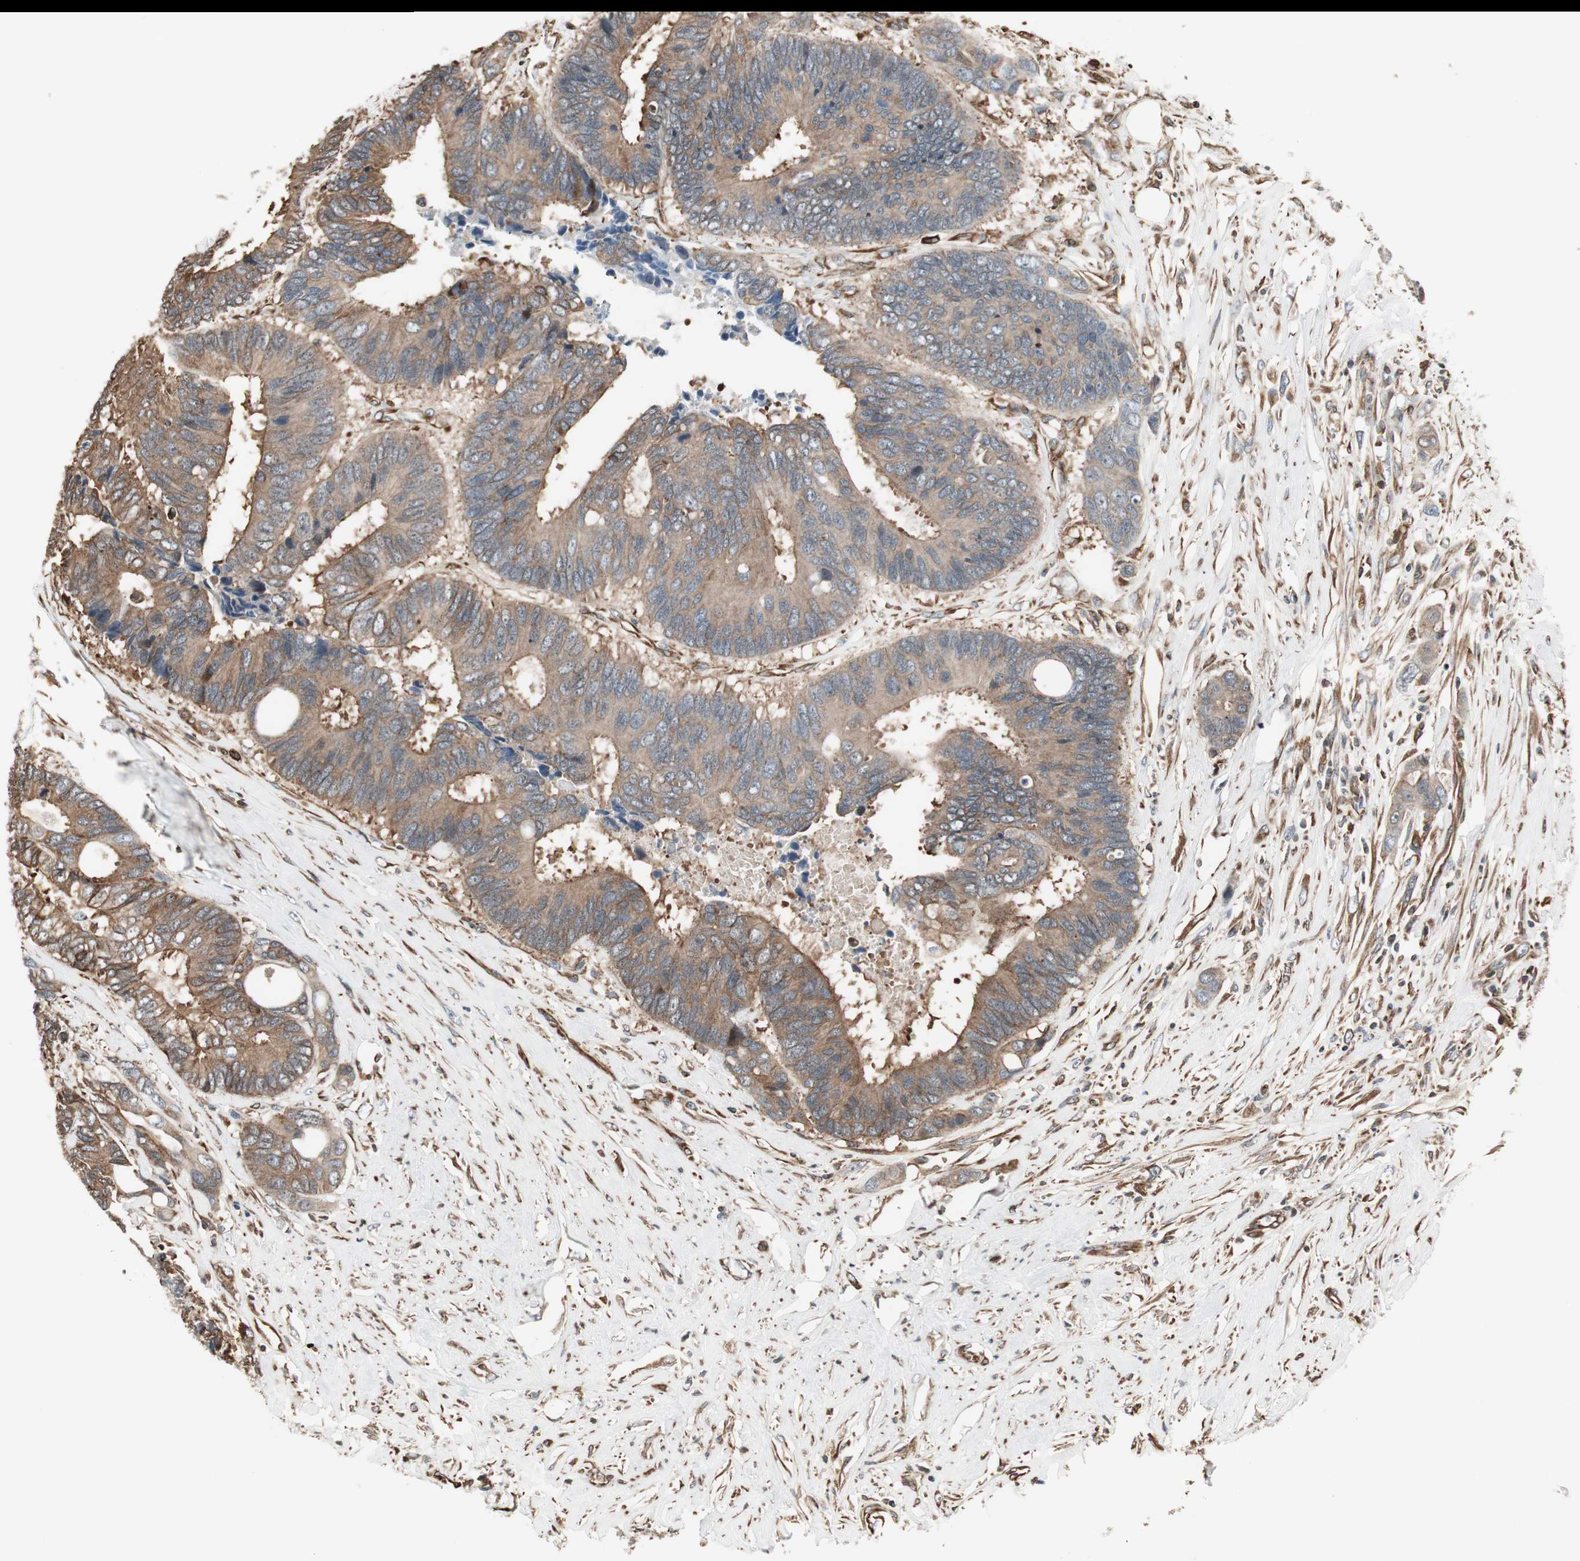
{"staining": {"intensity": "moderate", "quantity": ">75%", "location": "cytoplasmic/membranous"}, "tissue": "colorectal cancer", "cell_type": "Tumor cells", "image_type": "cancer", "snomed": [{"axis": "morphology", "description": "Adenocarcinoma, NOS"}, {"axis": "topography", "description": "Rectum"}], "caption": "This is an image of immunohistochemistry (IHC) staining of colorectal adenocarcinoma, which shows moderate positivity in the cytoplasmic/membranous of tumor cells.", "gene": "MAD2L2", "patient": {"sex": "male", "age": 55}}